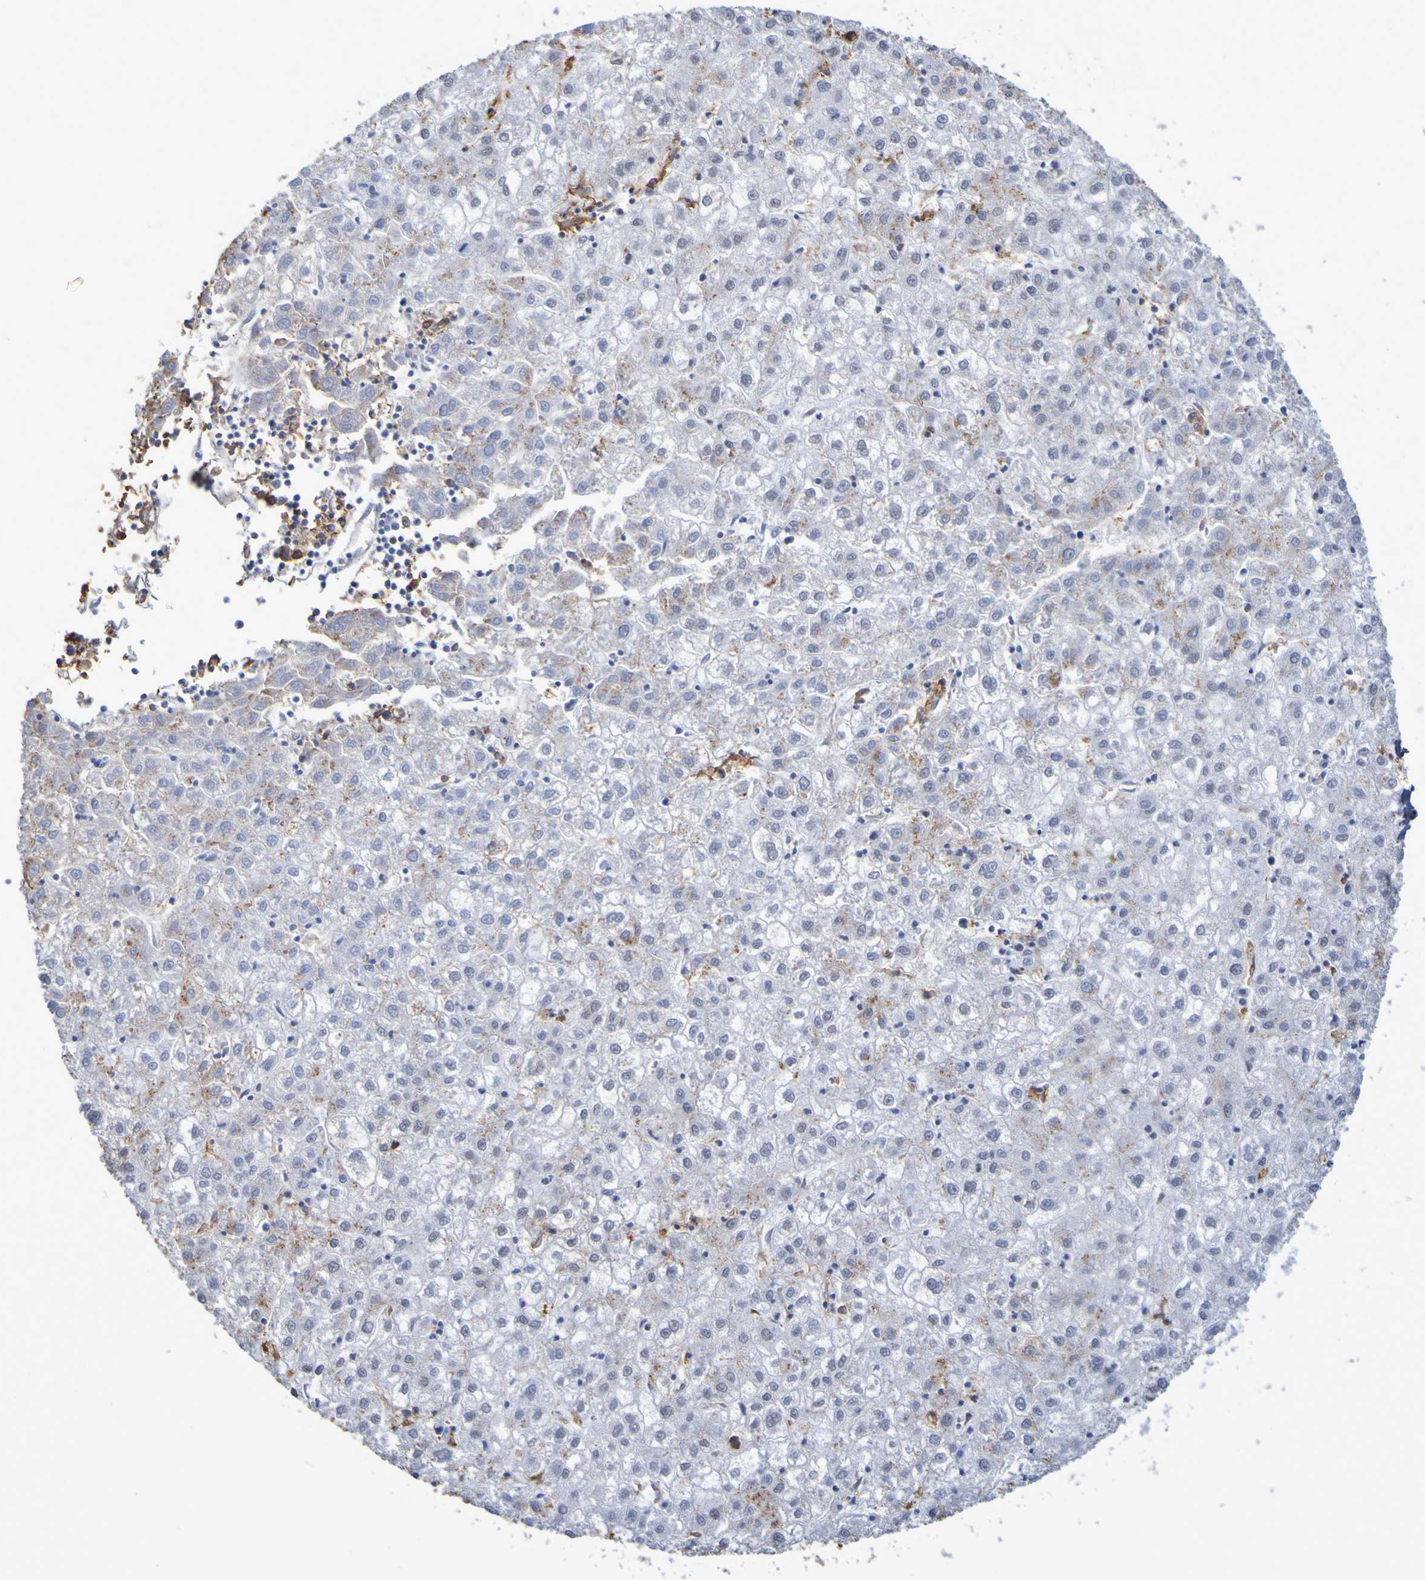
{"staining": {"intensity": "negative", "quantity": "none", "location": "none"}, "tissue": "liver cancer", "cell_type": "Tumor cells", "image_type": "cancer", "snomed": [{"axis": "morphology", "description": "Carcinoma, Hepatocellular, NOS"}, {"axis": "topography", "description": "Liver"}], "caption": "Micrograph shows no protein positivity in tumor cells of liver cancer tissue.", "gene": "MRTFB", "patient": {"sex": "male", "age": 72}}